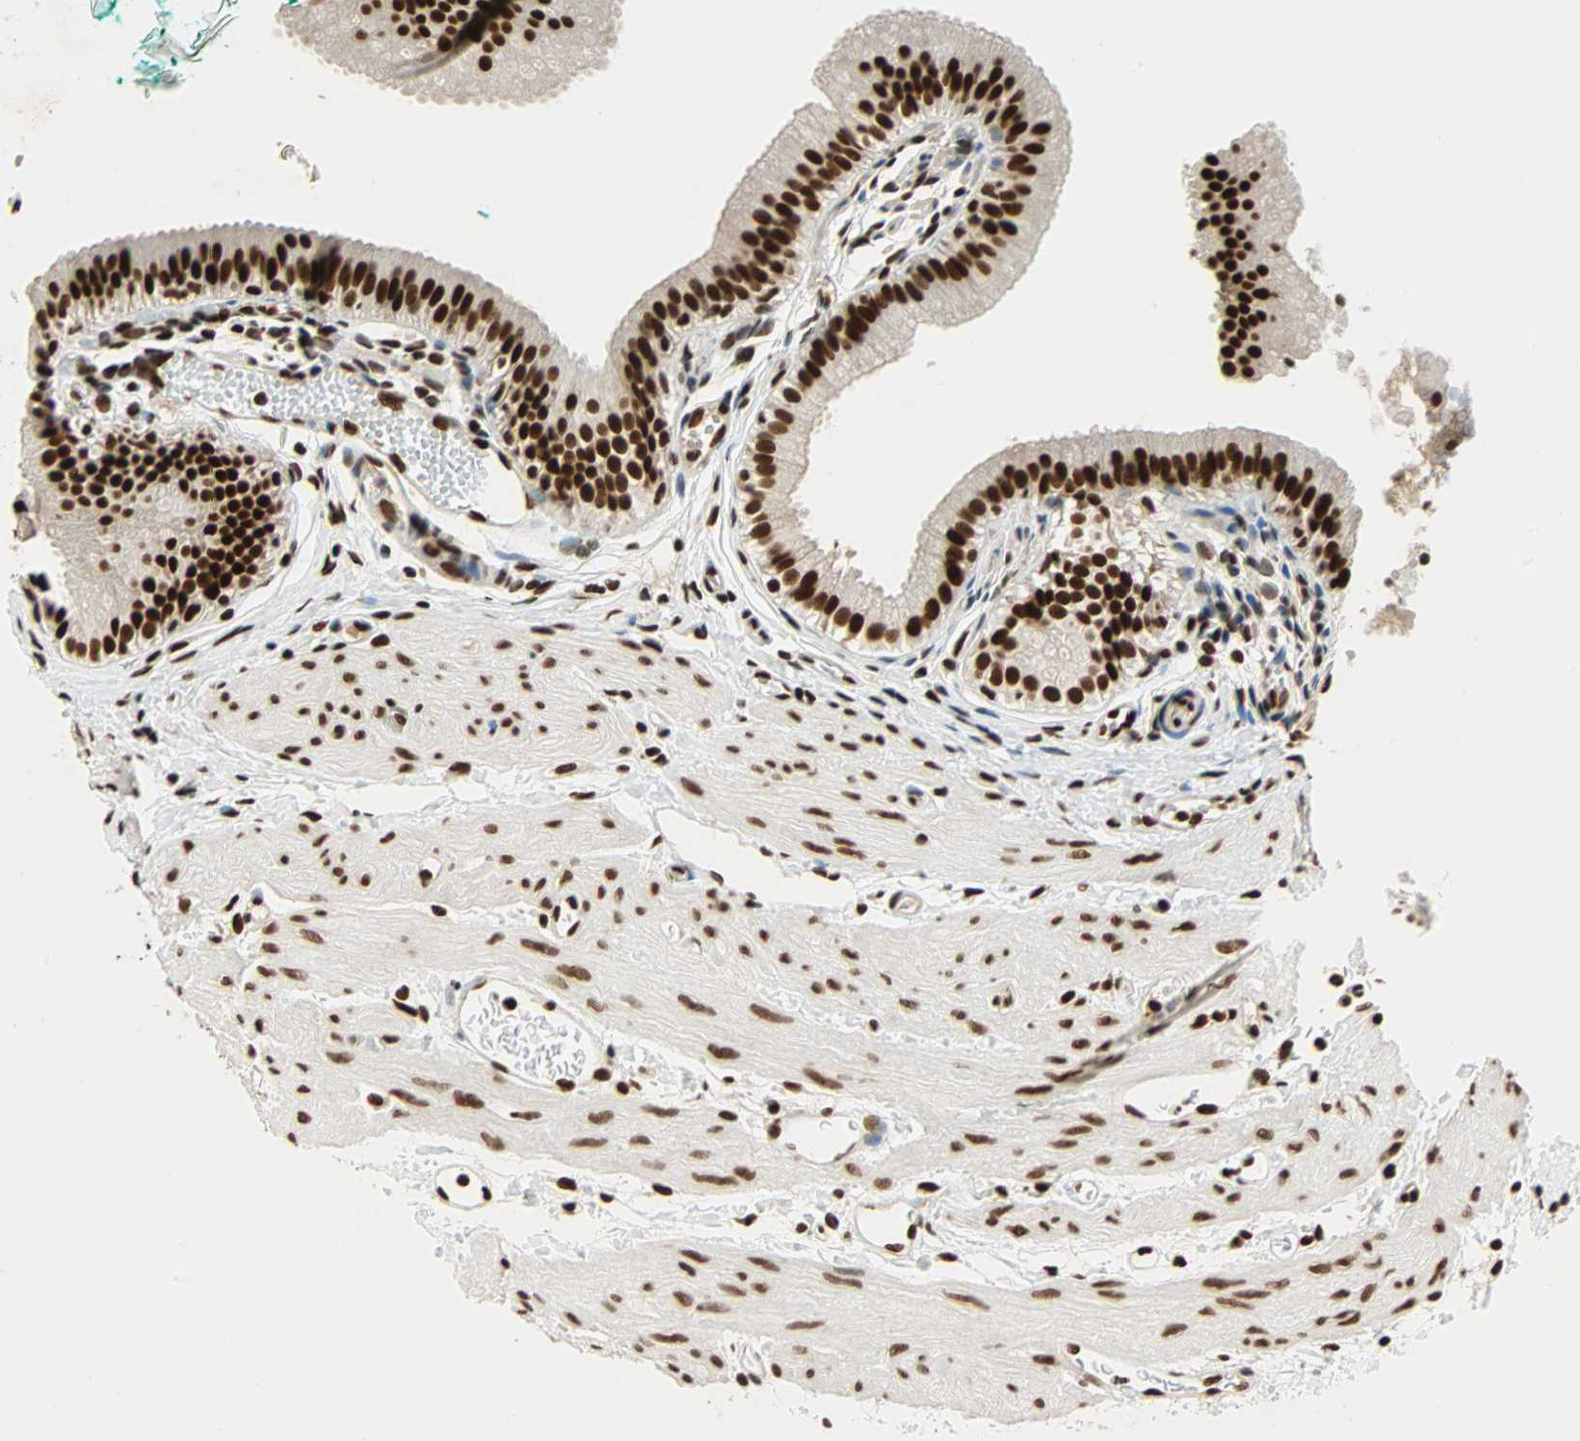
{"staining": {"intensity": "strong", "quantity": ">75%", "location": "nuclear"}, "tissue": "gallbladder", "cell_type": "Glandular cells", "image_type": "normal", "snomed": [{"axis": "morphology", "description": "Normal tissue, NOS"}, {"axis": "topography", "description": "Gallbladder"}], "caption": "Protein analysis of benign gallbladder displays strong nuclear positivity in about >75% of glandular cells. The protein is shown in brown color, while the nuclei are stained blue.", "gene": "CDK12", "patient": {"sex": "female", "age": 26}}